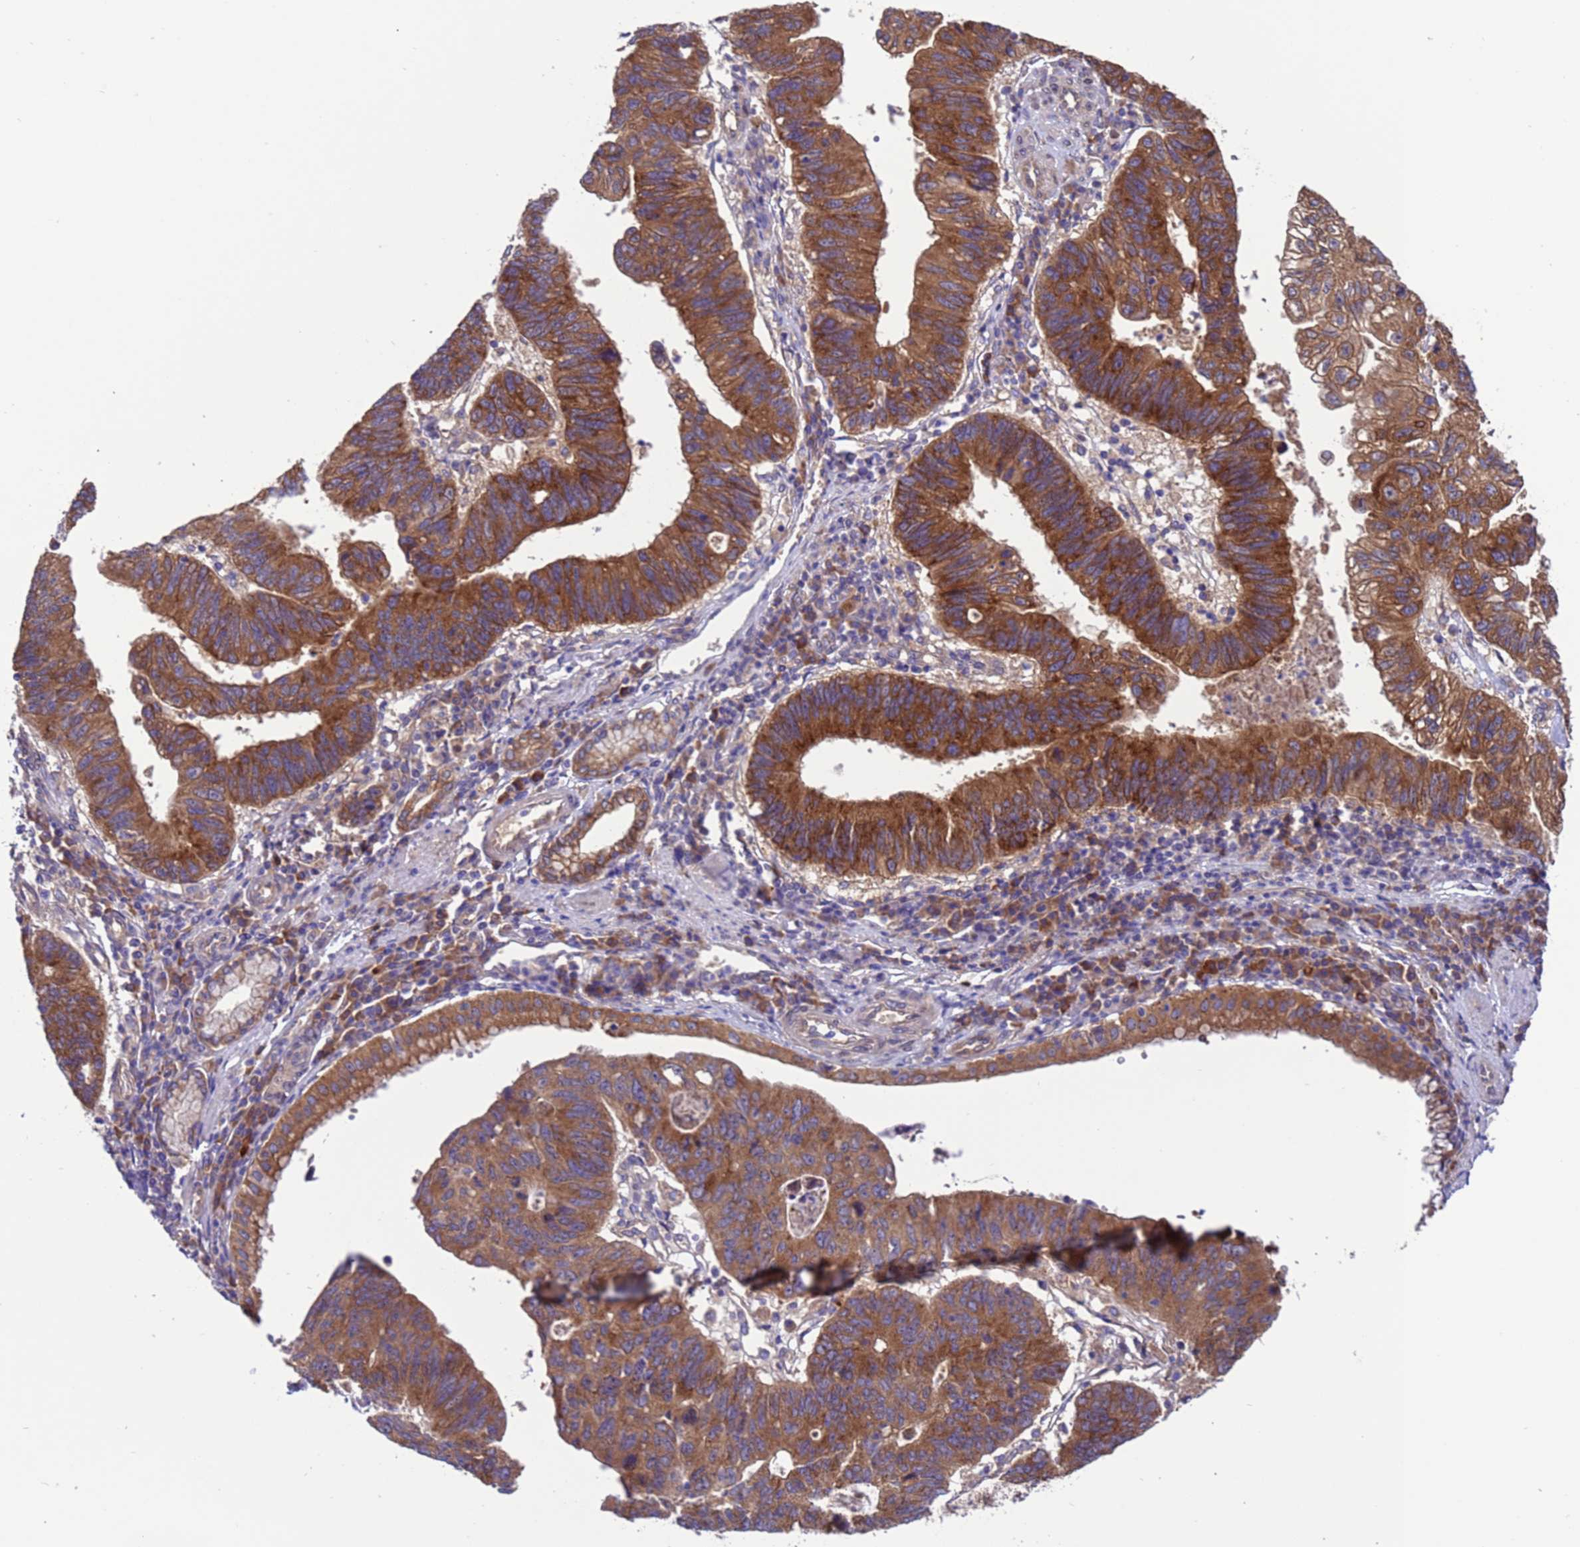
{"staining": {"intensity": "strong", "quantity": ">75%", "location": "cytoplasmic/membranous"}, "tissue": "stomach cancer", "cell_type": "Tumor cells", "image_type": "cancer", "snomed": [{"axis": "morphology", "description": "Adenocarcinoma, NOS"}, {"axis": "topography", "description": "Stomach"}], "caption": "Stomach cancer (adenocarcinoma) stained for a protein demonstrates strong cytoplasmic/membranous positivity in tumor cells.", "gene": "ARHGAP12", "patient": {"sex": "male", "age": 59}}